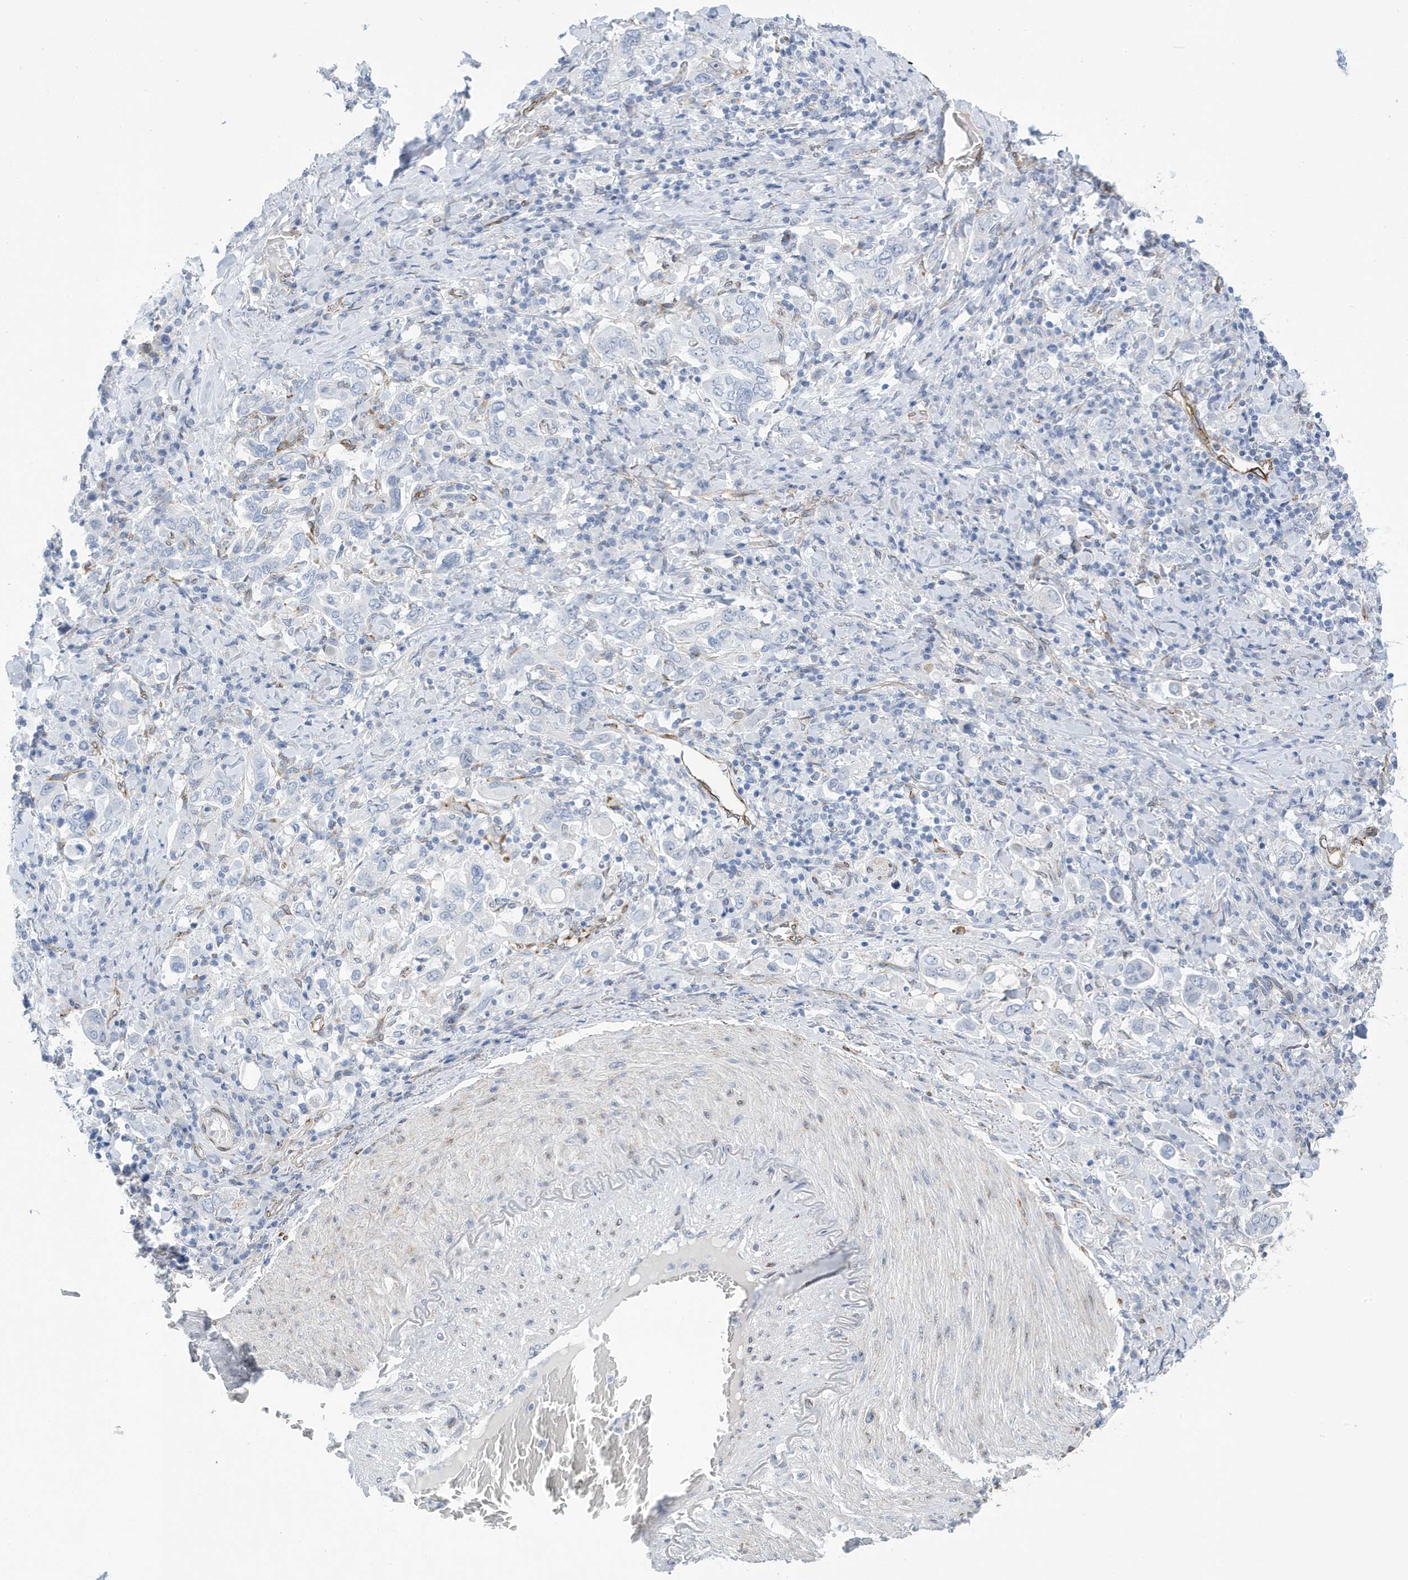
{"staining": {"intensity": "negative", "quantity": "none", "location": "none"}, "tissue": "stomach cancer", "cell_type": "Tumor cells", "image_type": "cancer", "snomed": [{"axis": "morphology", "description": "Adenocarcinoma, NOS"}, {"axis": "topography", "description": "Stomach, upper"}], "caption": "Tumor cells are negative for protein expression in human stomach cancer.", "gene": "SEMA3F", "patient": {"sex": "male", "age": 62}}